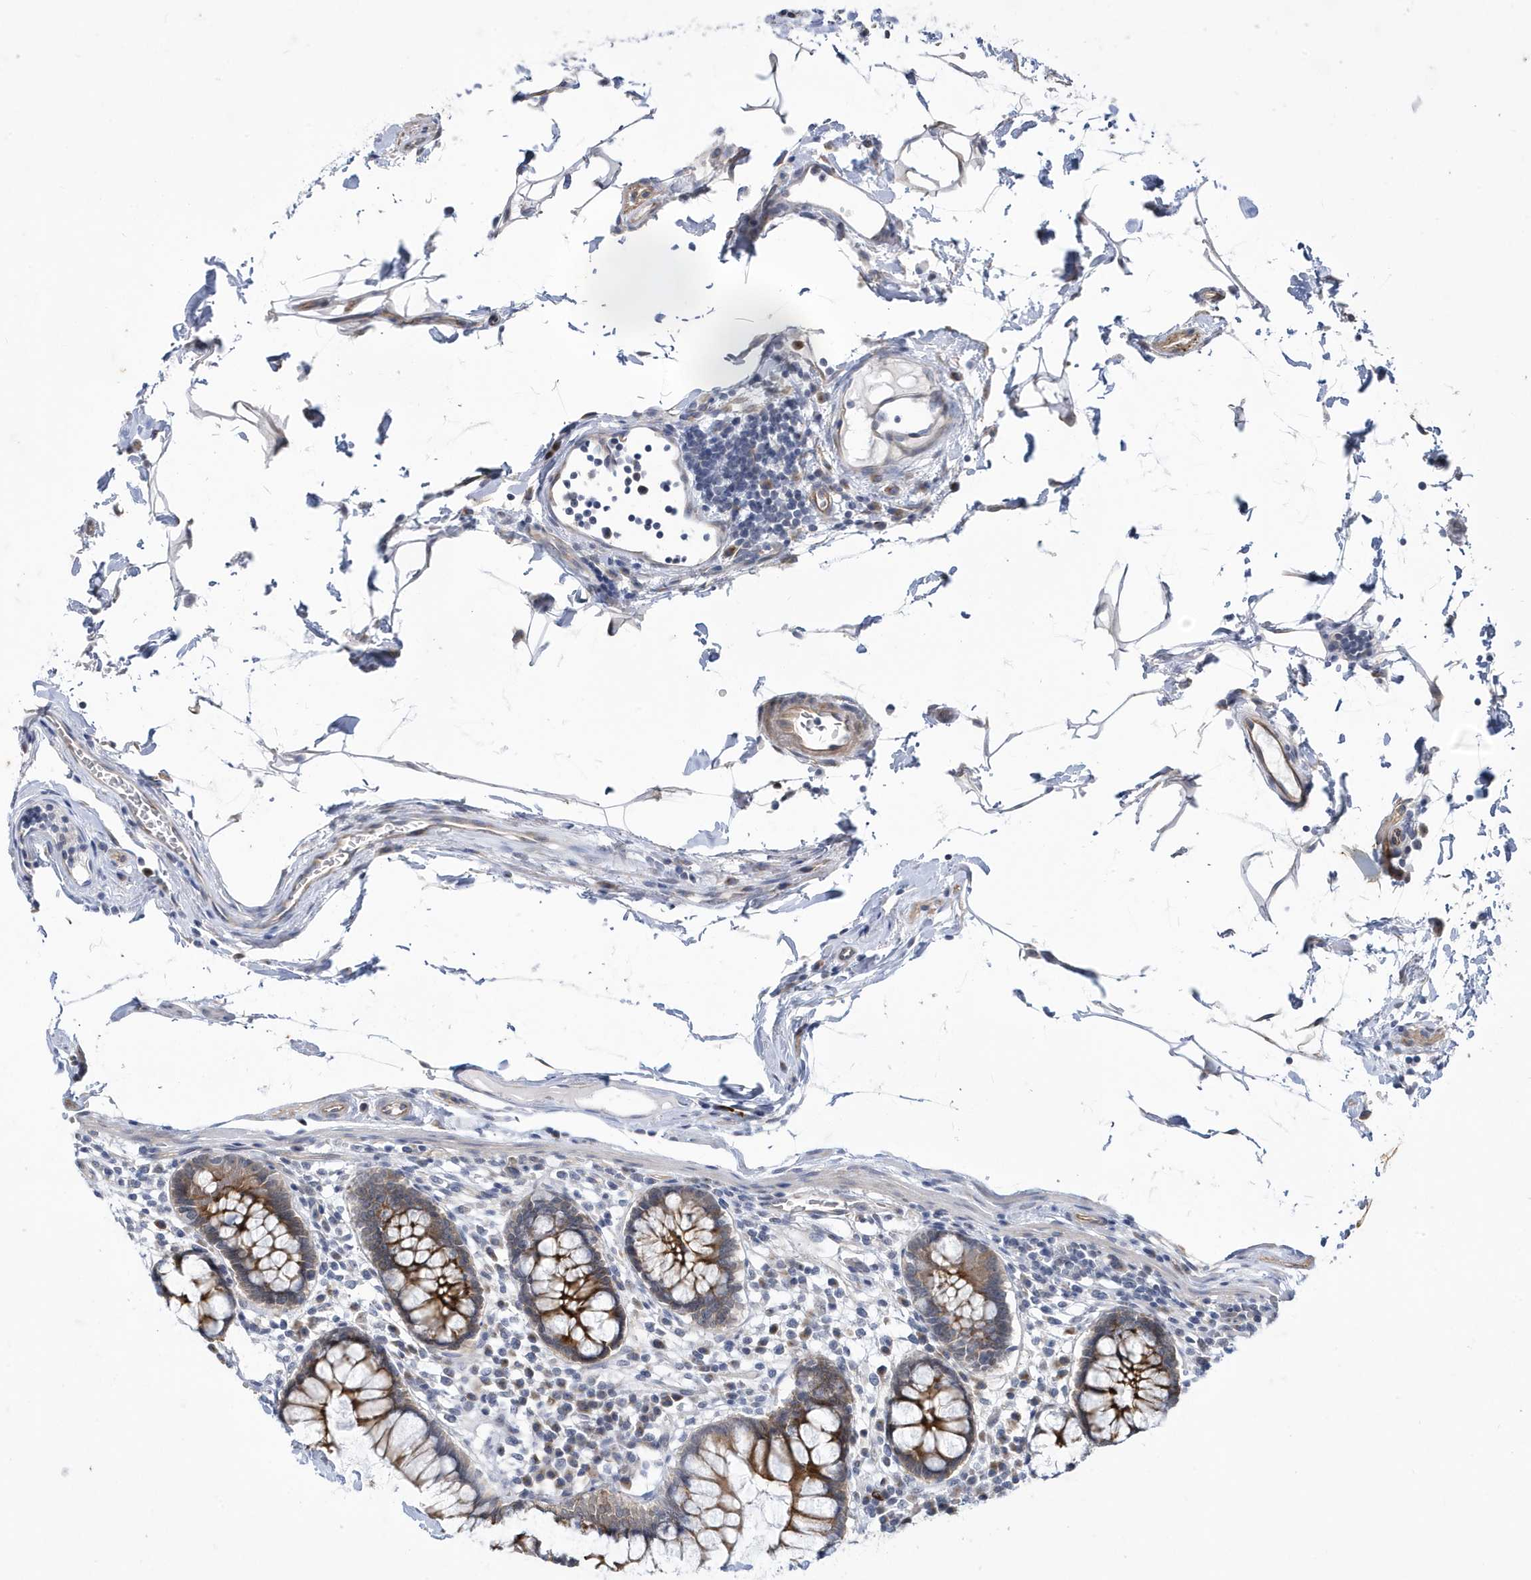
{"staining": {"intensity": "moderate", "quantity": "25%-75%", "location": "cytoplasmic/membranous"}, "tissue": "colon", "cell_type": "Endothelial cells", "image_type": "normal", "snomed": [{"axis": "morphology", "description": "Normal tissue, NOS"}, {"axis": "topography", "description": "Colon"}], "caption": "A photomicrograph of human colon stained for a protein demonstrates moderate cytoplasmic/membranous brown staining in endothelial cells.", "gene": "ZNF654", "patient": {"sex": "female", "age": 79}}